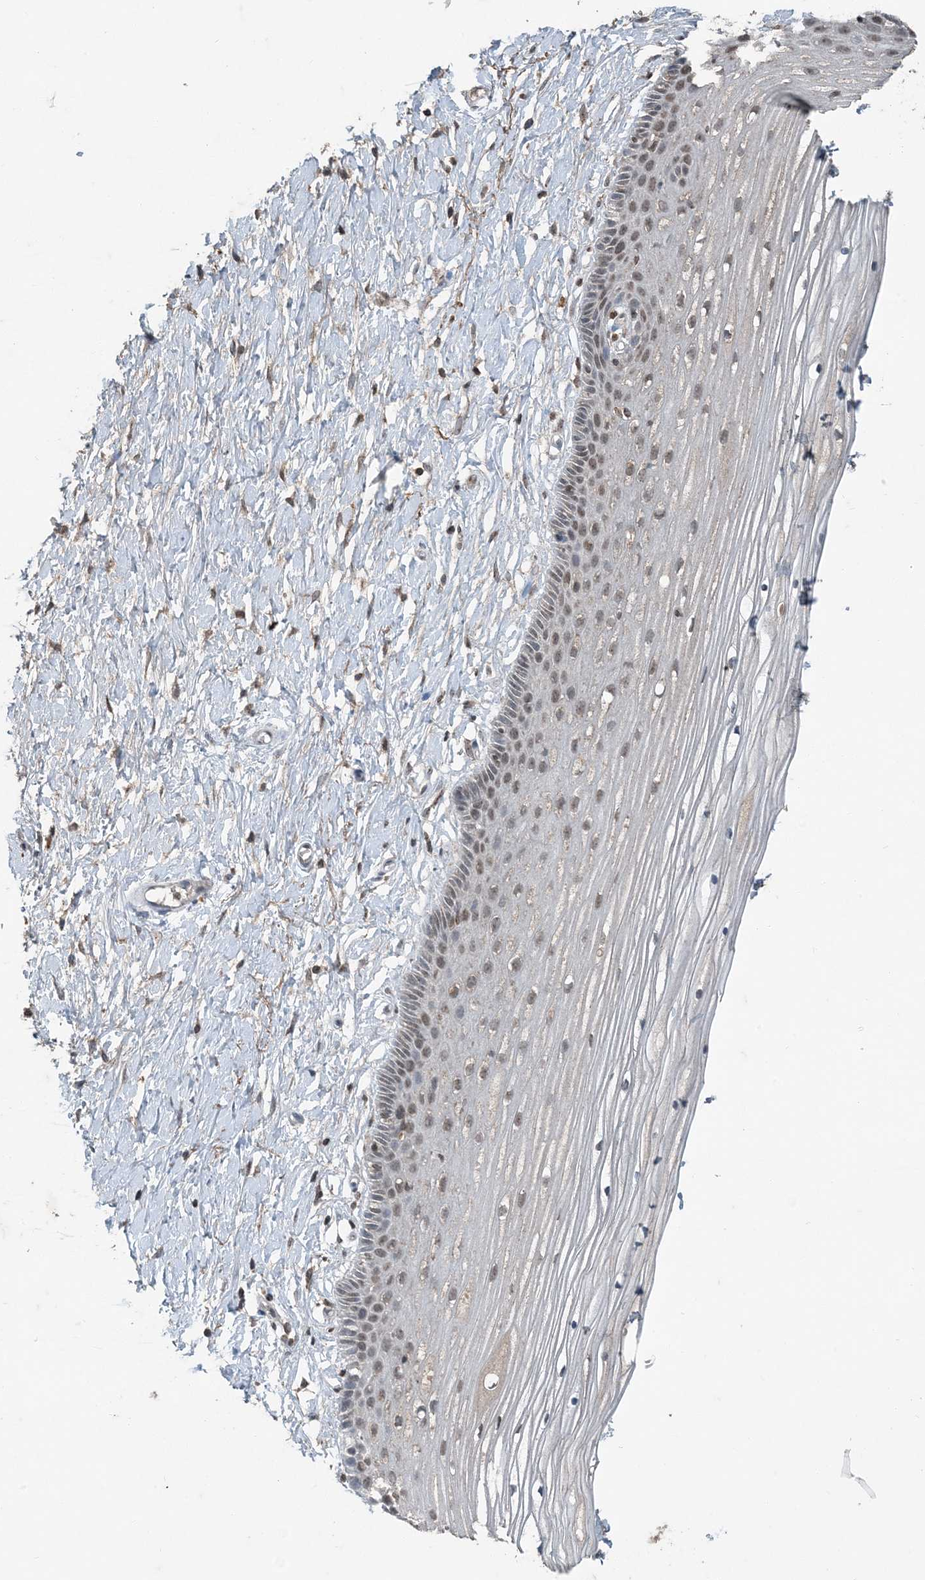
{"staining": {"intensity": "weak", "quantity": "25%-75%", "location": "nuclear"}, "tissue": "vagina", "cell_type": "Squamous epithelial cells", "image_type": "normal", "snomed": [{"axis": "morphology", "description": "Normal tissue, NOS"}, {"axis": "topography", "description": "Vagina"}, {"axis": "topography", "description": "Cervix"}], "caption": "Squamous epithelial cells display low levels of weak nuclear staining in approximately 25%-75% of cells in unremarkable vagina.", "gene": "GNL1", "patient": {"sex": "female", "age": 40}}